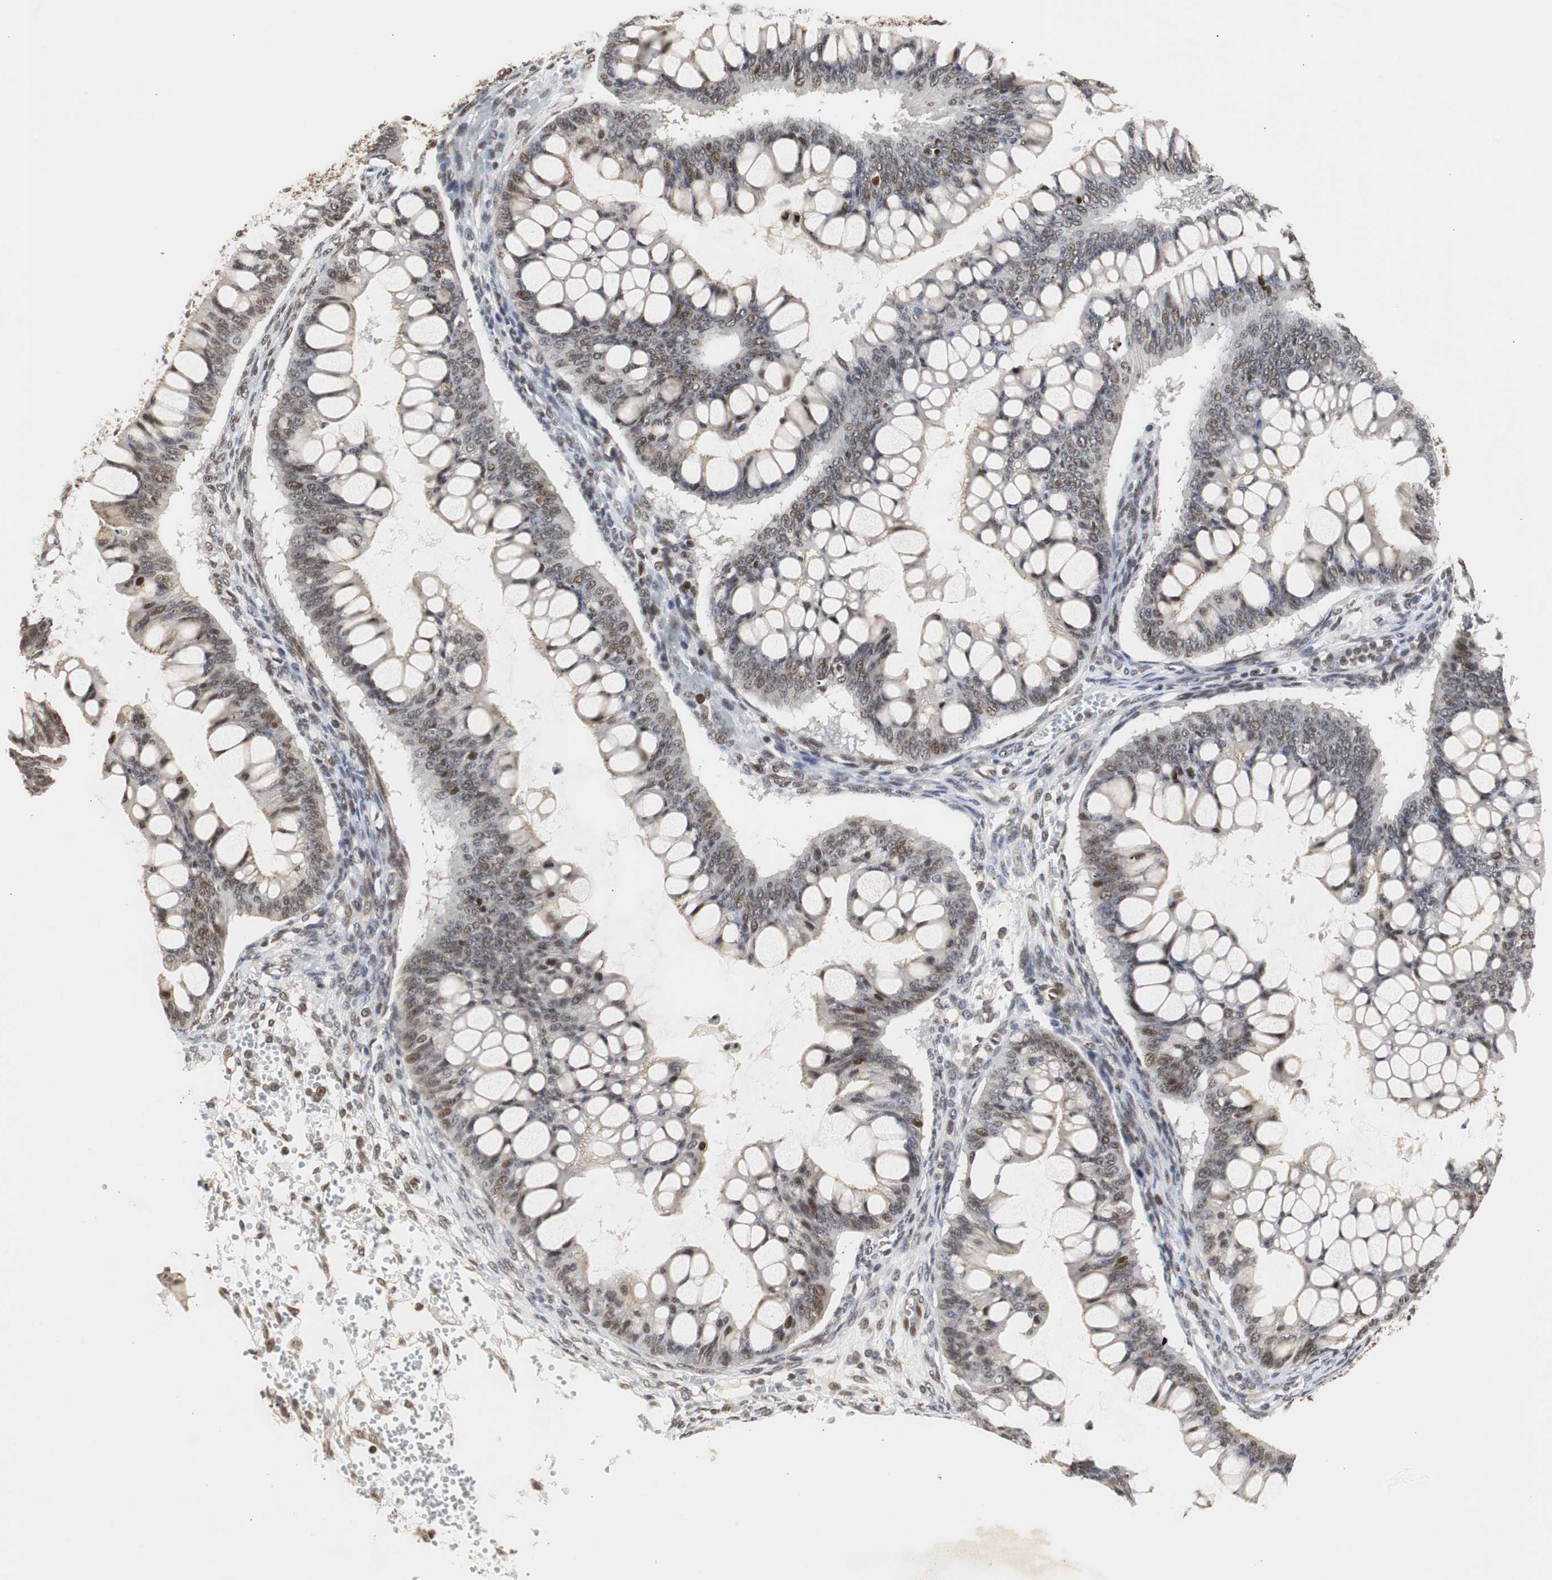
{"staining": {"intensity": "moderate", "quantity": "25%-75%", "location": "cytoplasmic/membranous,nuclear"}, "tissue": "ovarian cancer", "cell_type": "Tumor cells", "image_type": "cancer", "snomed": [{"axis": "morphology", "description": "Cystadenocarcinoma, mucinous, NOS"}, {"axis": "topography", "description": "Ovary"}], "caption": "The photomicrograph displays staining of mucinous cystadenocarcinoma (ovarian), revealing moderate cytoplasmic/membranous and nuclear protein expression (brown color) within tumor cells.", "gene": "ZFC3H1", "patient": {"sex": "female", "age": 73}}